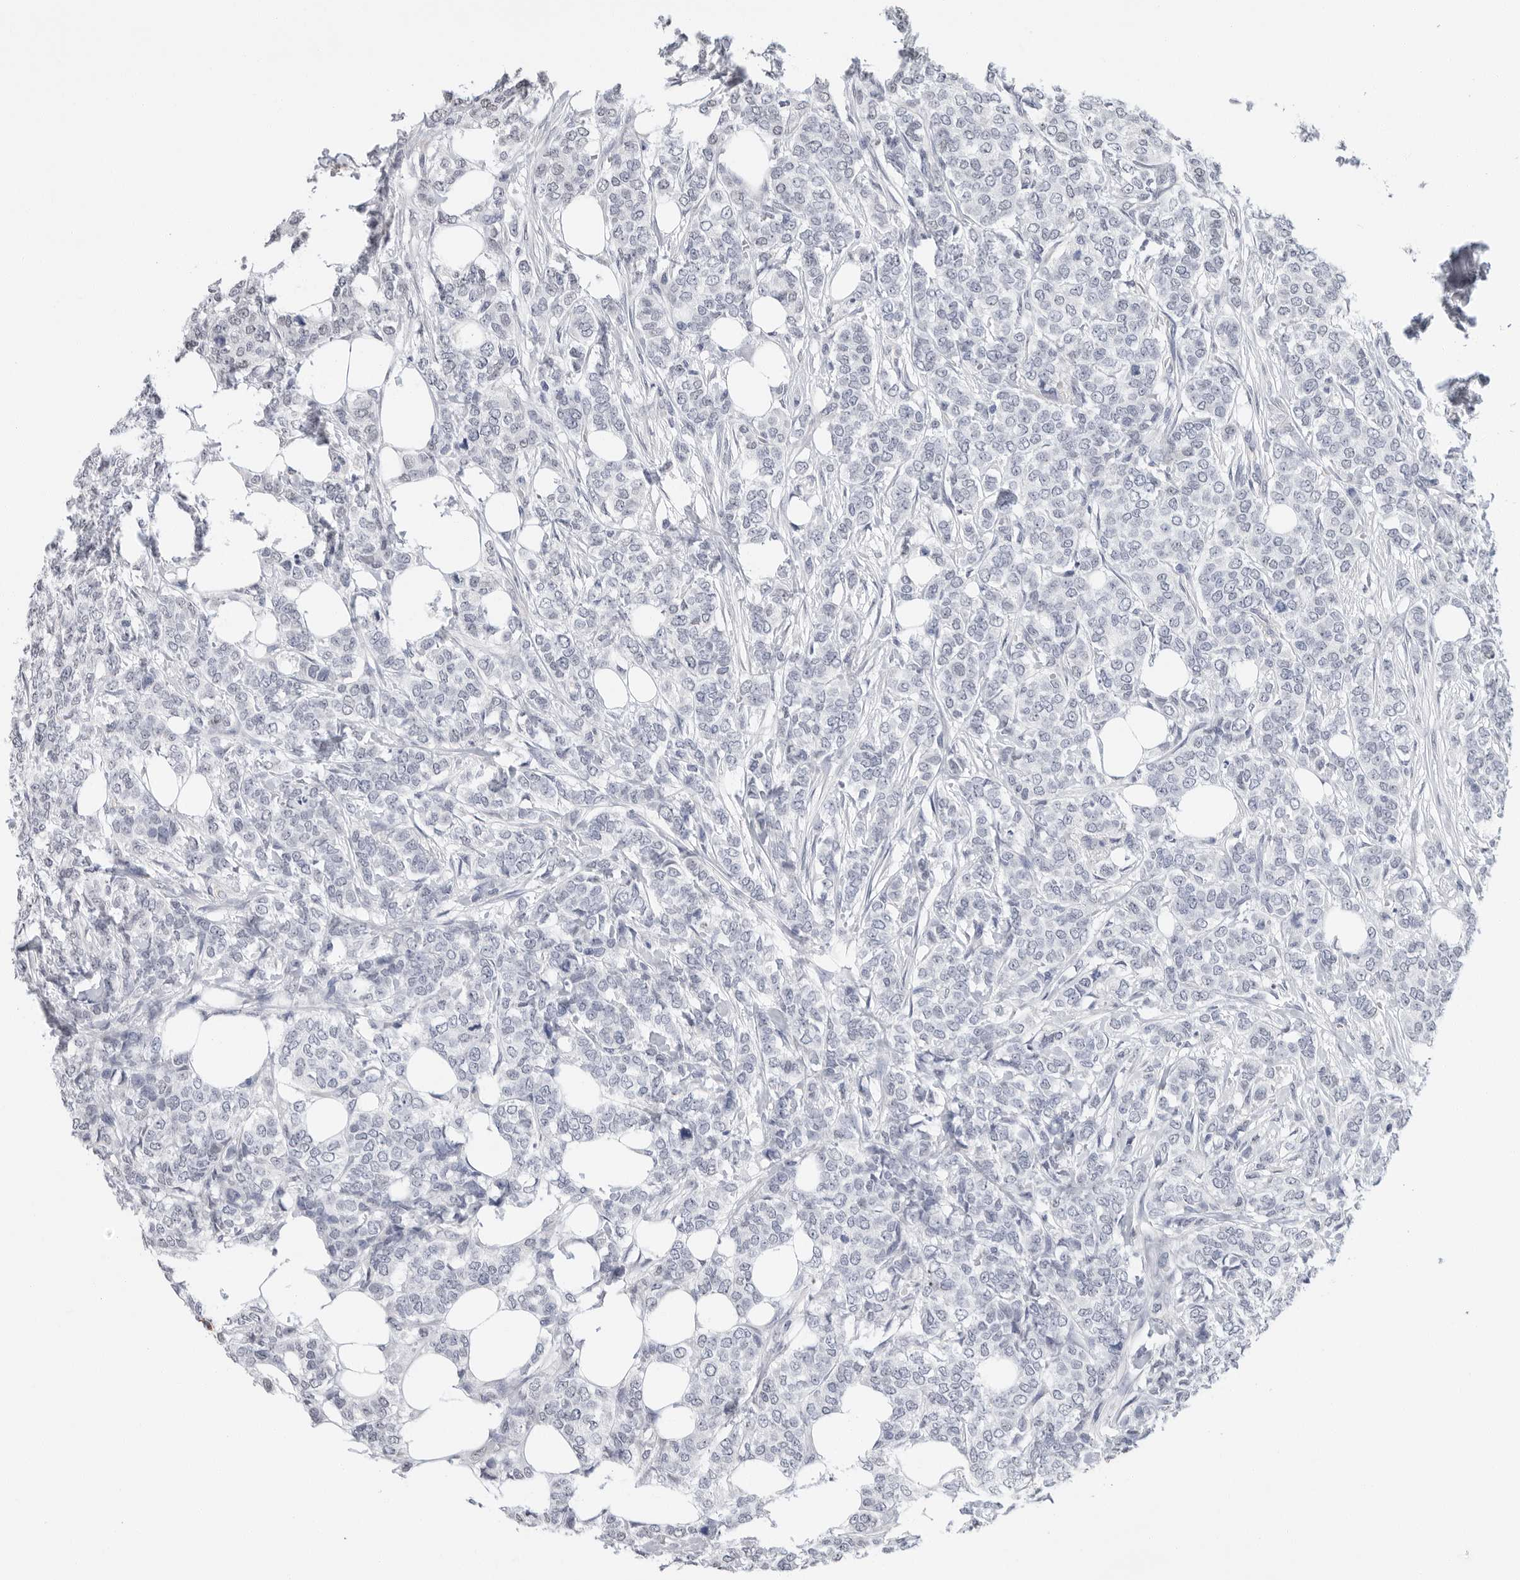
{"staining": {"intensity": "negative", "quantity": "none", "location": "none"}, "tissue": "breast cancer", "cell_type": "Tumor cells", "image_type": "cancer", "snomed": [{"axis": "morphology", "description": "Lobular carcinoma"}, {"axis": "topography", "description": "Skin"}, {"axis": "topography", "description": "Breast"}], "caption": "This is an immunohistochemistry photomicrograph of human breast cancer (lobular carcinoma). There is no expression in tumor cells.", "gene": "ARHGEF10", "patient": {"sex": "female", "age": 46}}